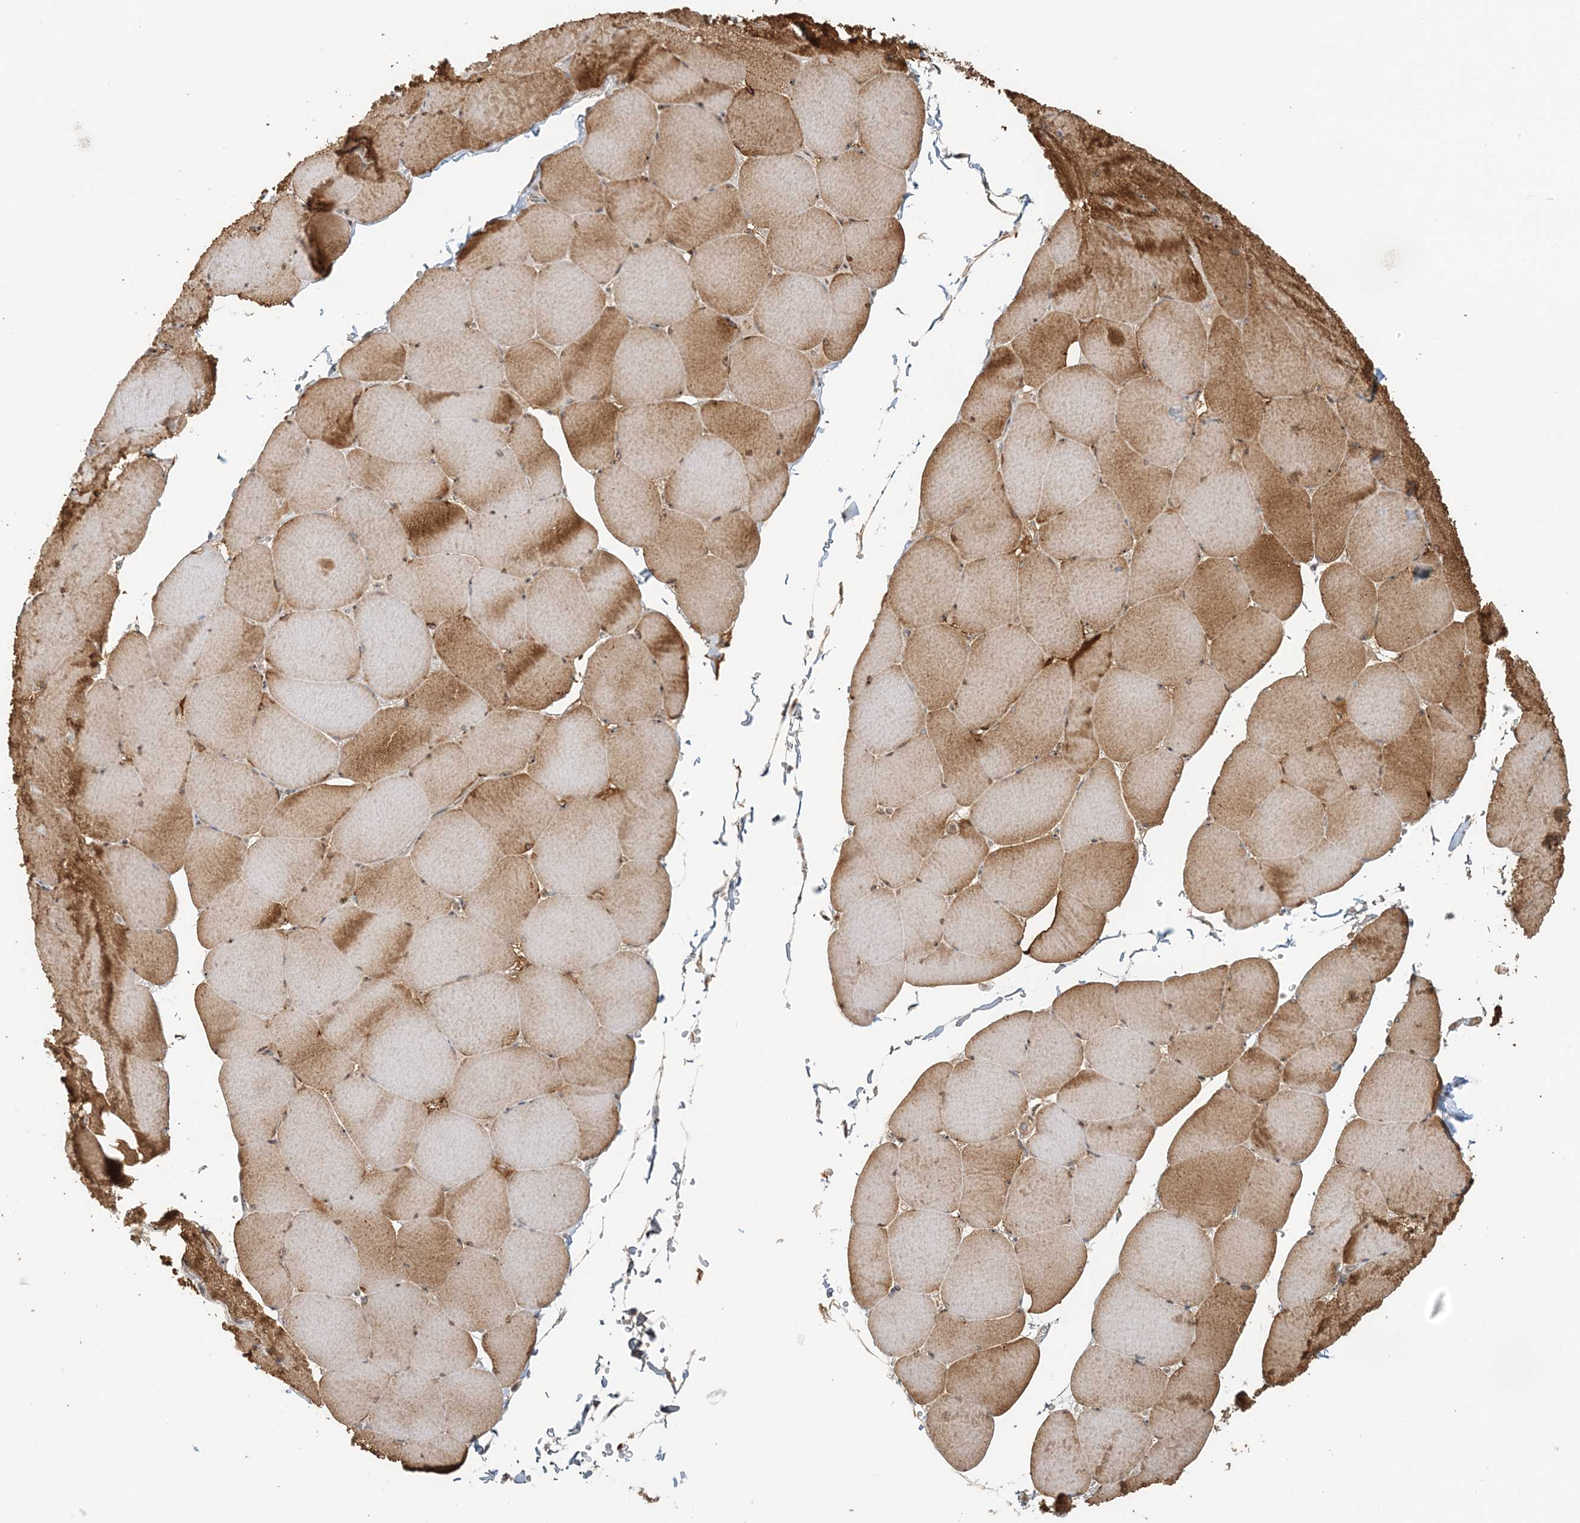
{"staining": {"intensity": "moderate", "quantity": ">75%", "location": "cytoplasmic/membranous,nuclear"}, "tissue": "skeletal muscle", "cell_type": "Myocytes", "image_type": "normal", "snomed": [{"axis": "morphology", "description": "Normal tissue, NOS"}, {"axis": "topography", "description": "Skeletal muscle"}, {"axis": "topography", "description": "Head-Neck"}], "caption": "A high-resolution micrograph shows IHC staining of benign skeletal muscle, which shows moderate cytoplasmic/membranous,nuclear positivity in about >75% of myocytes.", "gene": "UBE2F", "patient": {"sex": "male", "age": 66}}